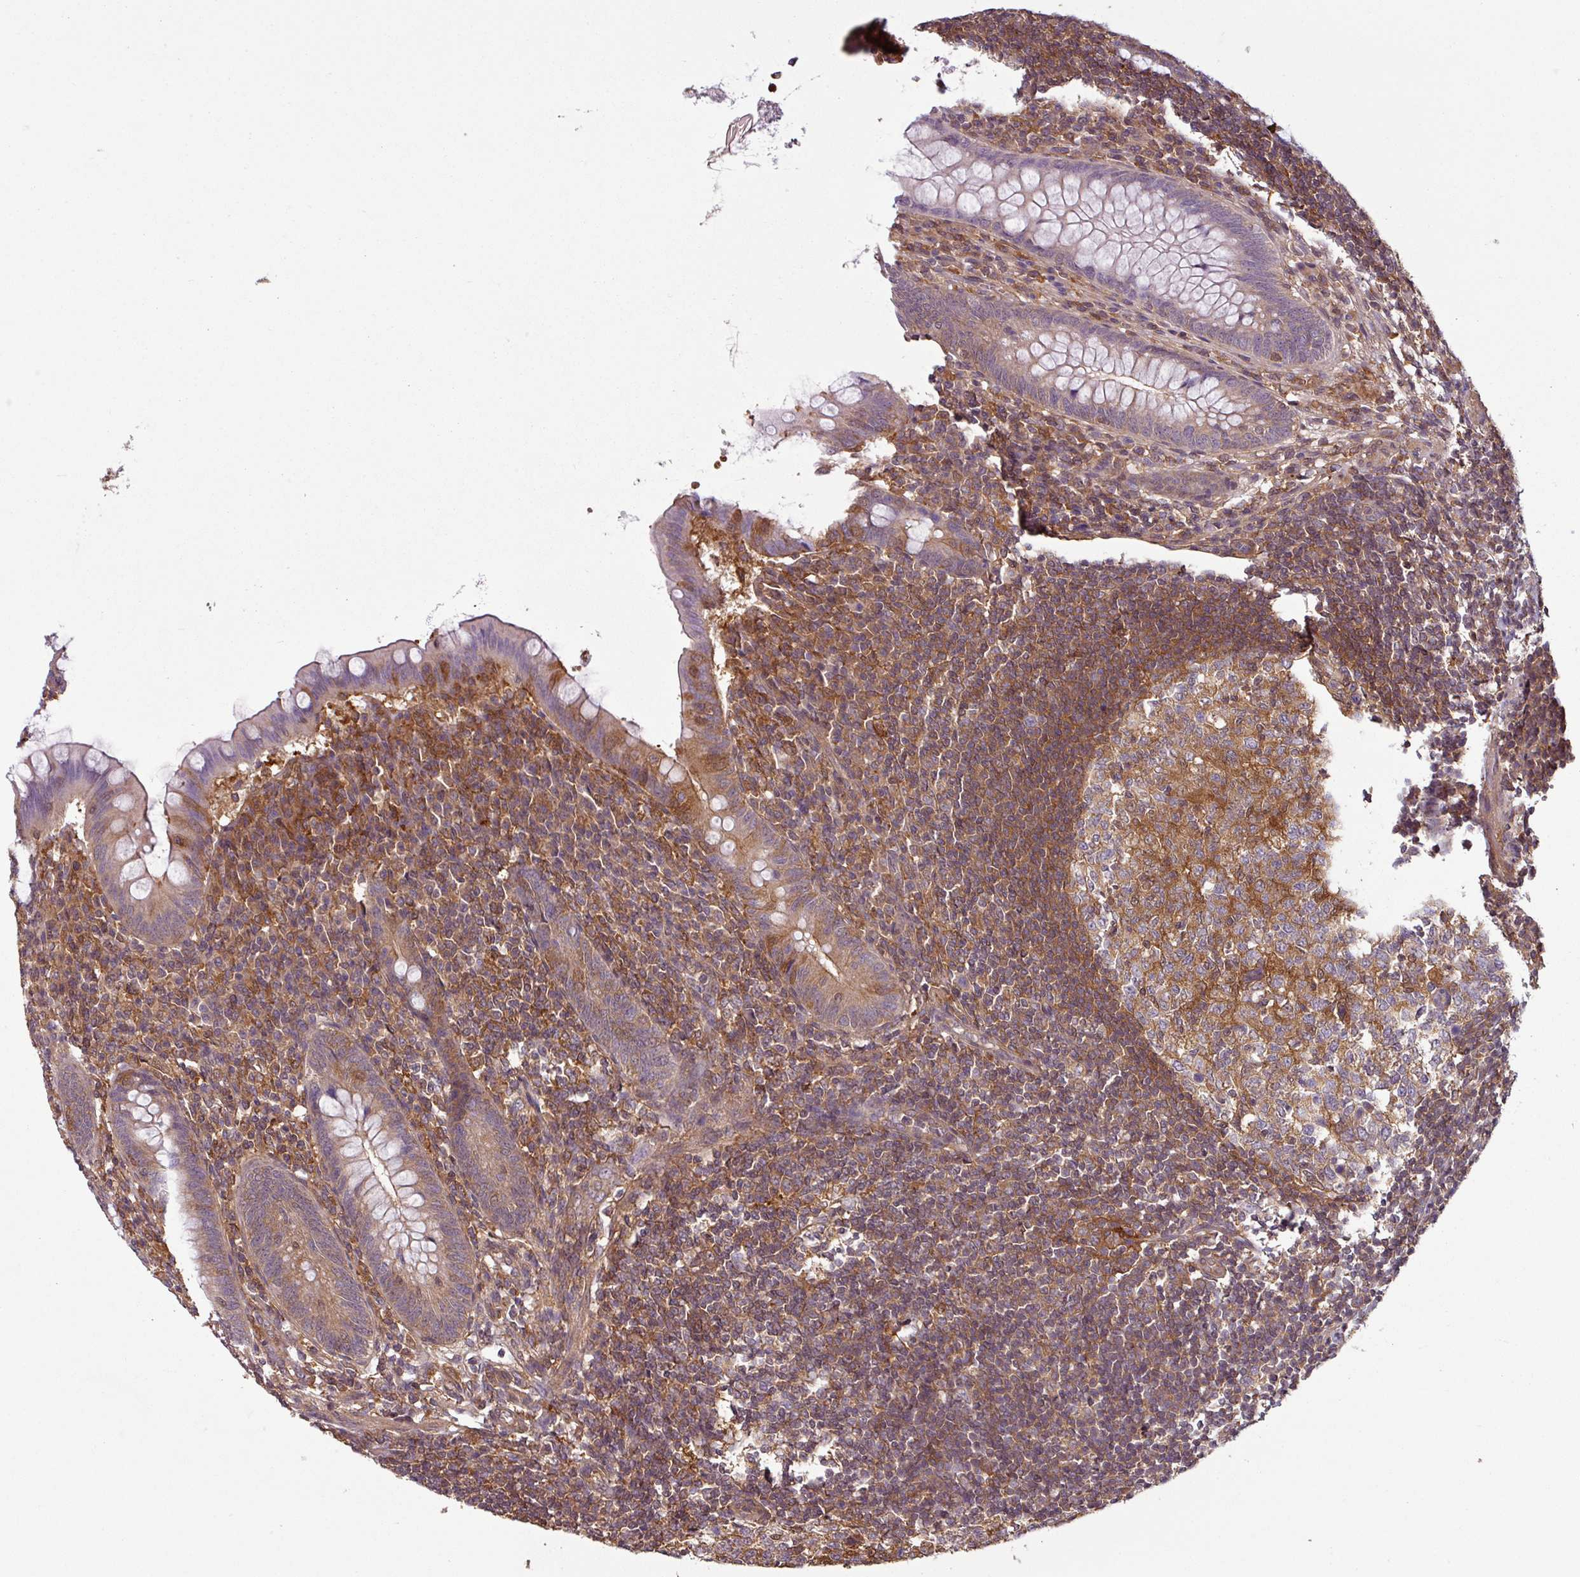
{"staining": {"intensity": "moderate", "quantity": "25%-75%", "location": "cytoplasmic/membranous"}, "tissue": "appendix", "cell_type": "Glandular cells", "image_type": "normal", "snomed": [{"axis": "morphology", "description": "Normal tissue, NOS"}, {"axis": "topography", "description": "Appendix"}], "caption": "The histopathology image reveals staining of unremarkable appendix, revealing moderate cytoplasmic/membranous protein positivity (brown color) within glandular cells.", "gene": "SH3BGRL", "patient": {"sex": "female", "age": 33}}